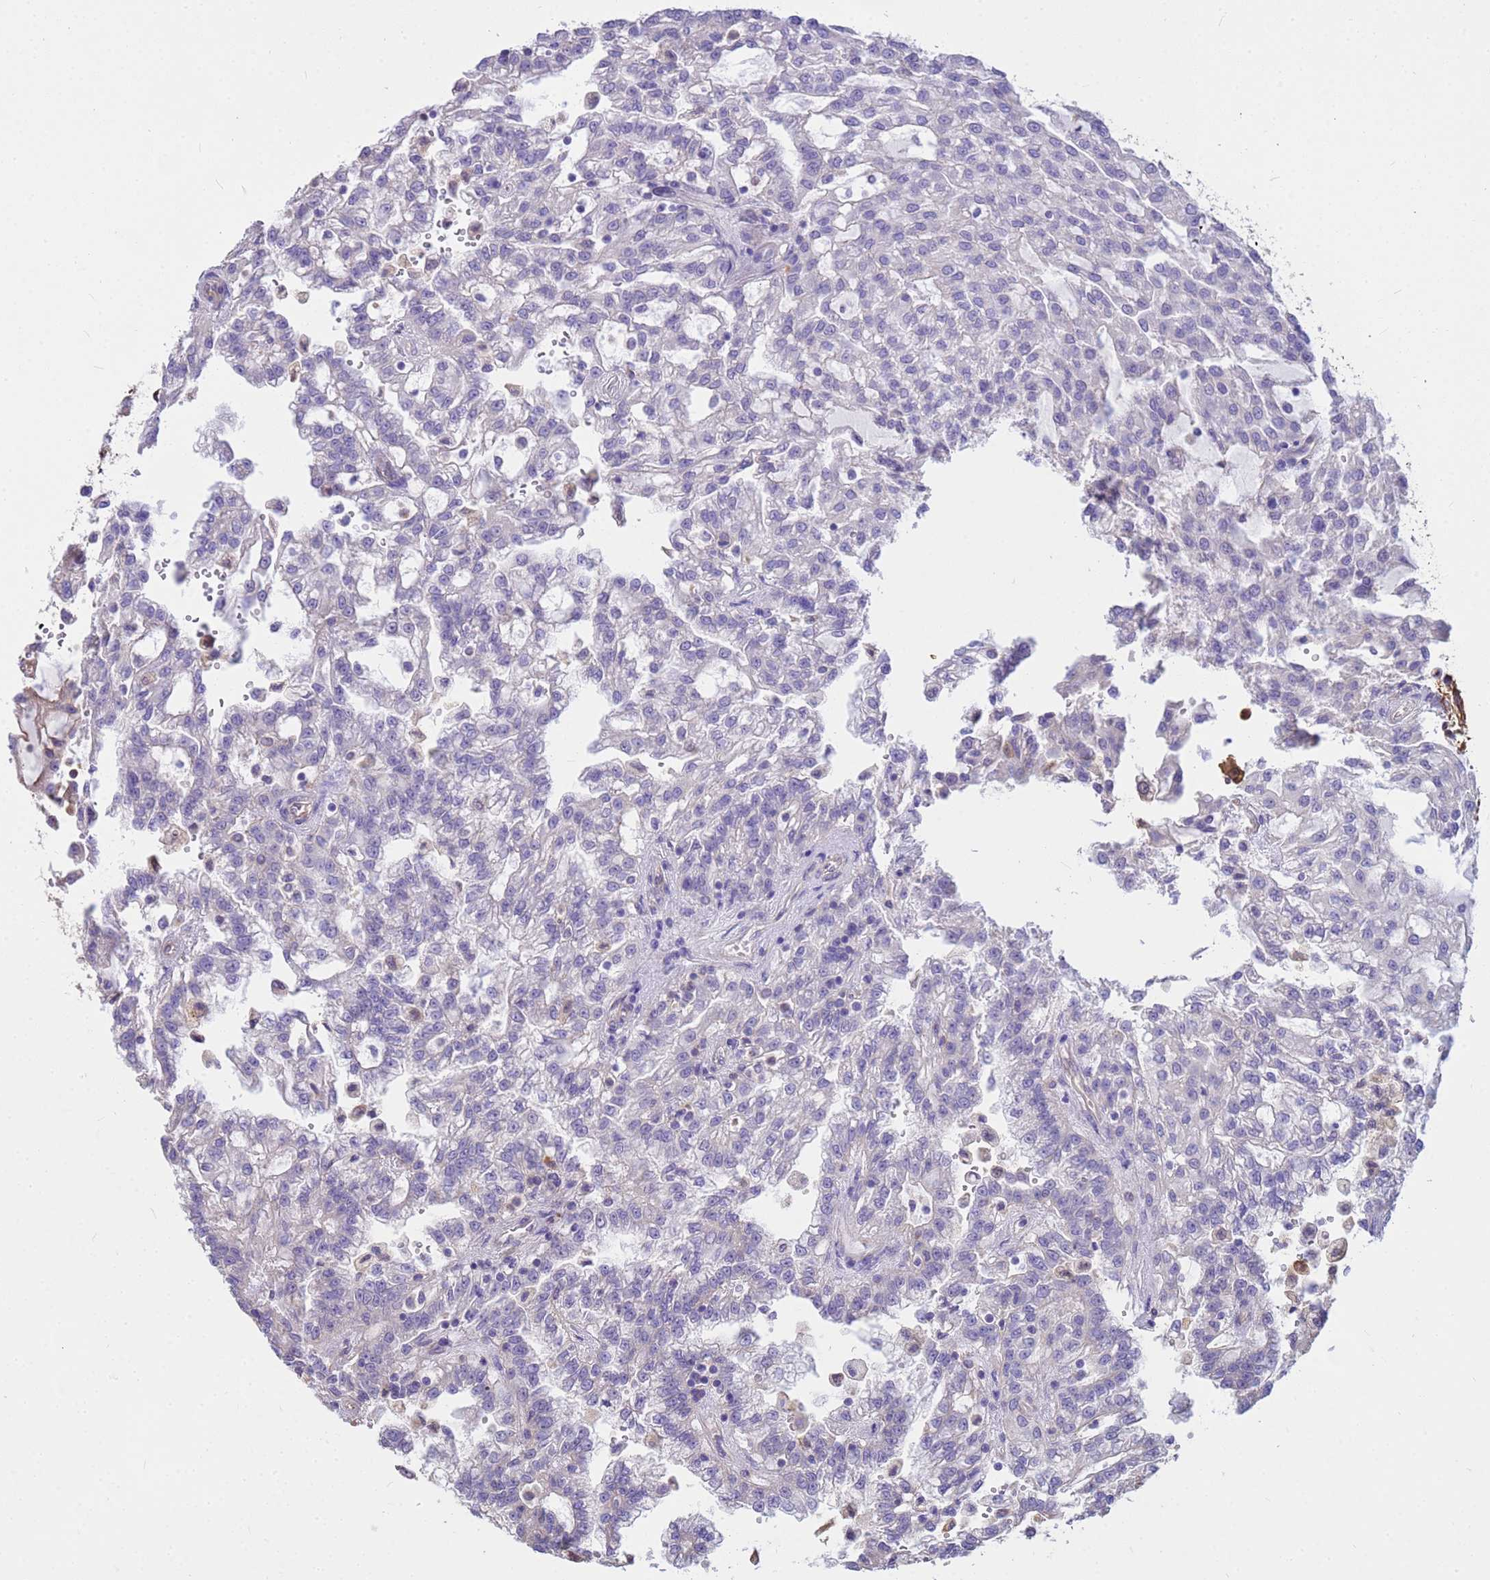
{"staining": {"intensity": "negative", "quantity": "none", "location": "none"}, "tissue": "renal cancer", "cell_type": "Tumor cells", "image_type": "cancer", "snomed": [{"axis": "morphology", "description": "Adenocarcinoma, NOS"}, {"axis": "topography", "description": "Kidney"}], "caption": "Renal cancer (adenocarcinoma) was stained to show a protein in brown. There is no significant staining in tumor cells.", "gene": "TCEAL3", "patient": {"sex": "male", "age": 63}}